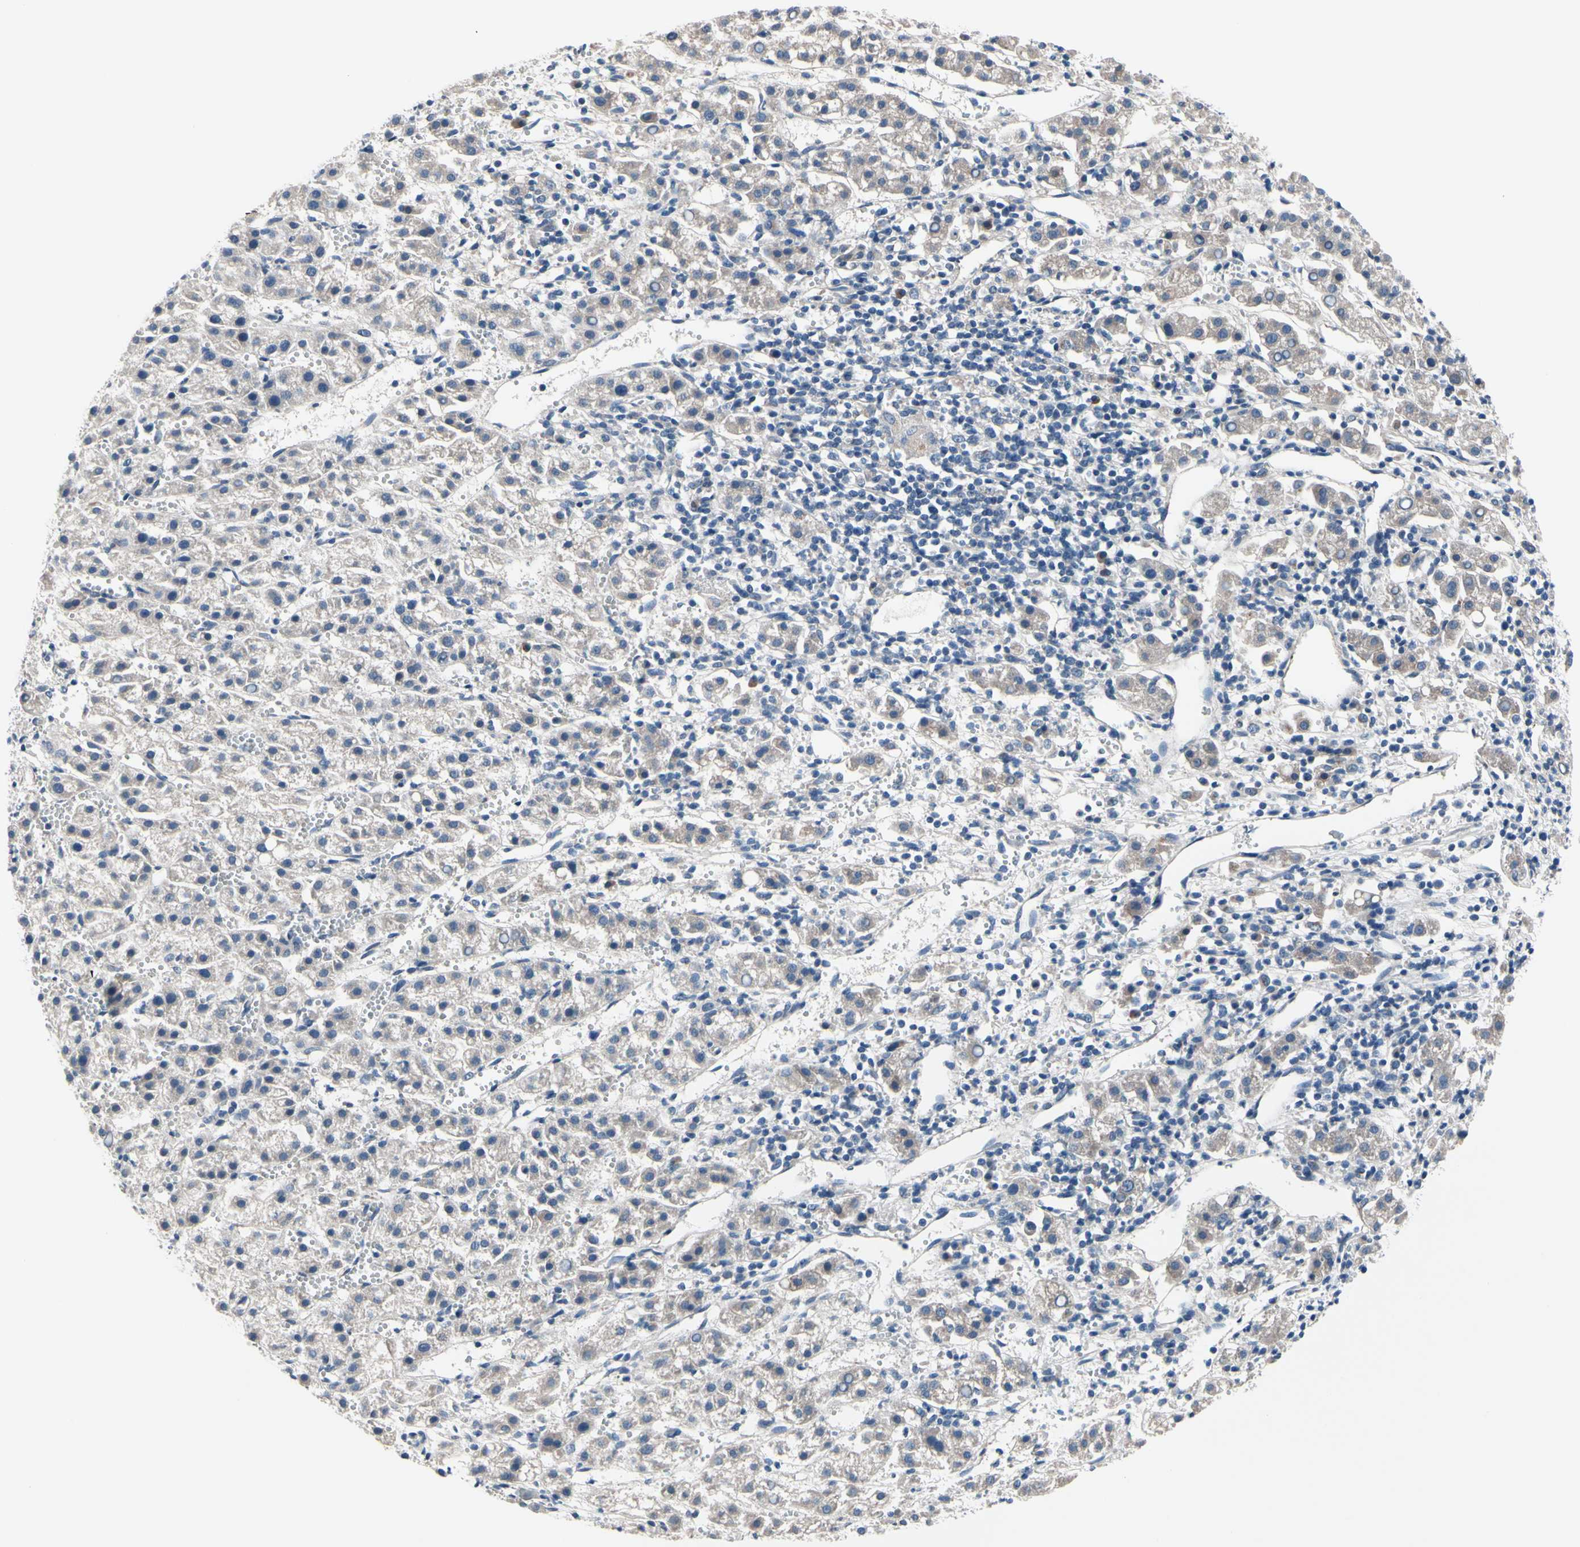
{"staining": {"intensity": "negative", "quantity": "none", "location": "none"}, "tissue": "liver cancer", "cell_type": "Tumor cells", "image_type": "cancer", "snomed": [{"axis": "morphology", "description": "Carcinoma, Hepatocellular, NOS"}, {"axis": "topography", "description": "Liver"}], "caption": "The immunohistochemistry micrograph has no significant staining in tumor cells of liver cancer (hepatocellular carcinoma) tissue. The staining is performed using DAB (3,3'-diaminobenzidine) brown chromogen with nuclei counter-stained in using hematoxylin.", "gene": "PRKAR2B", "patient": {"sex": "female", "age": 58}}